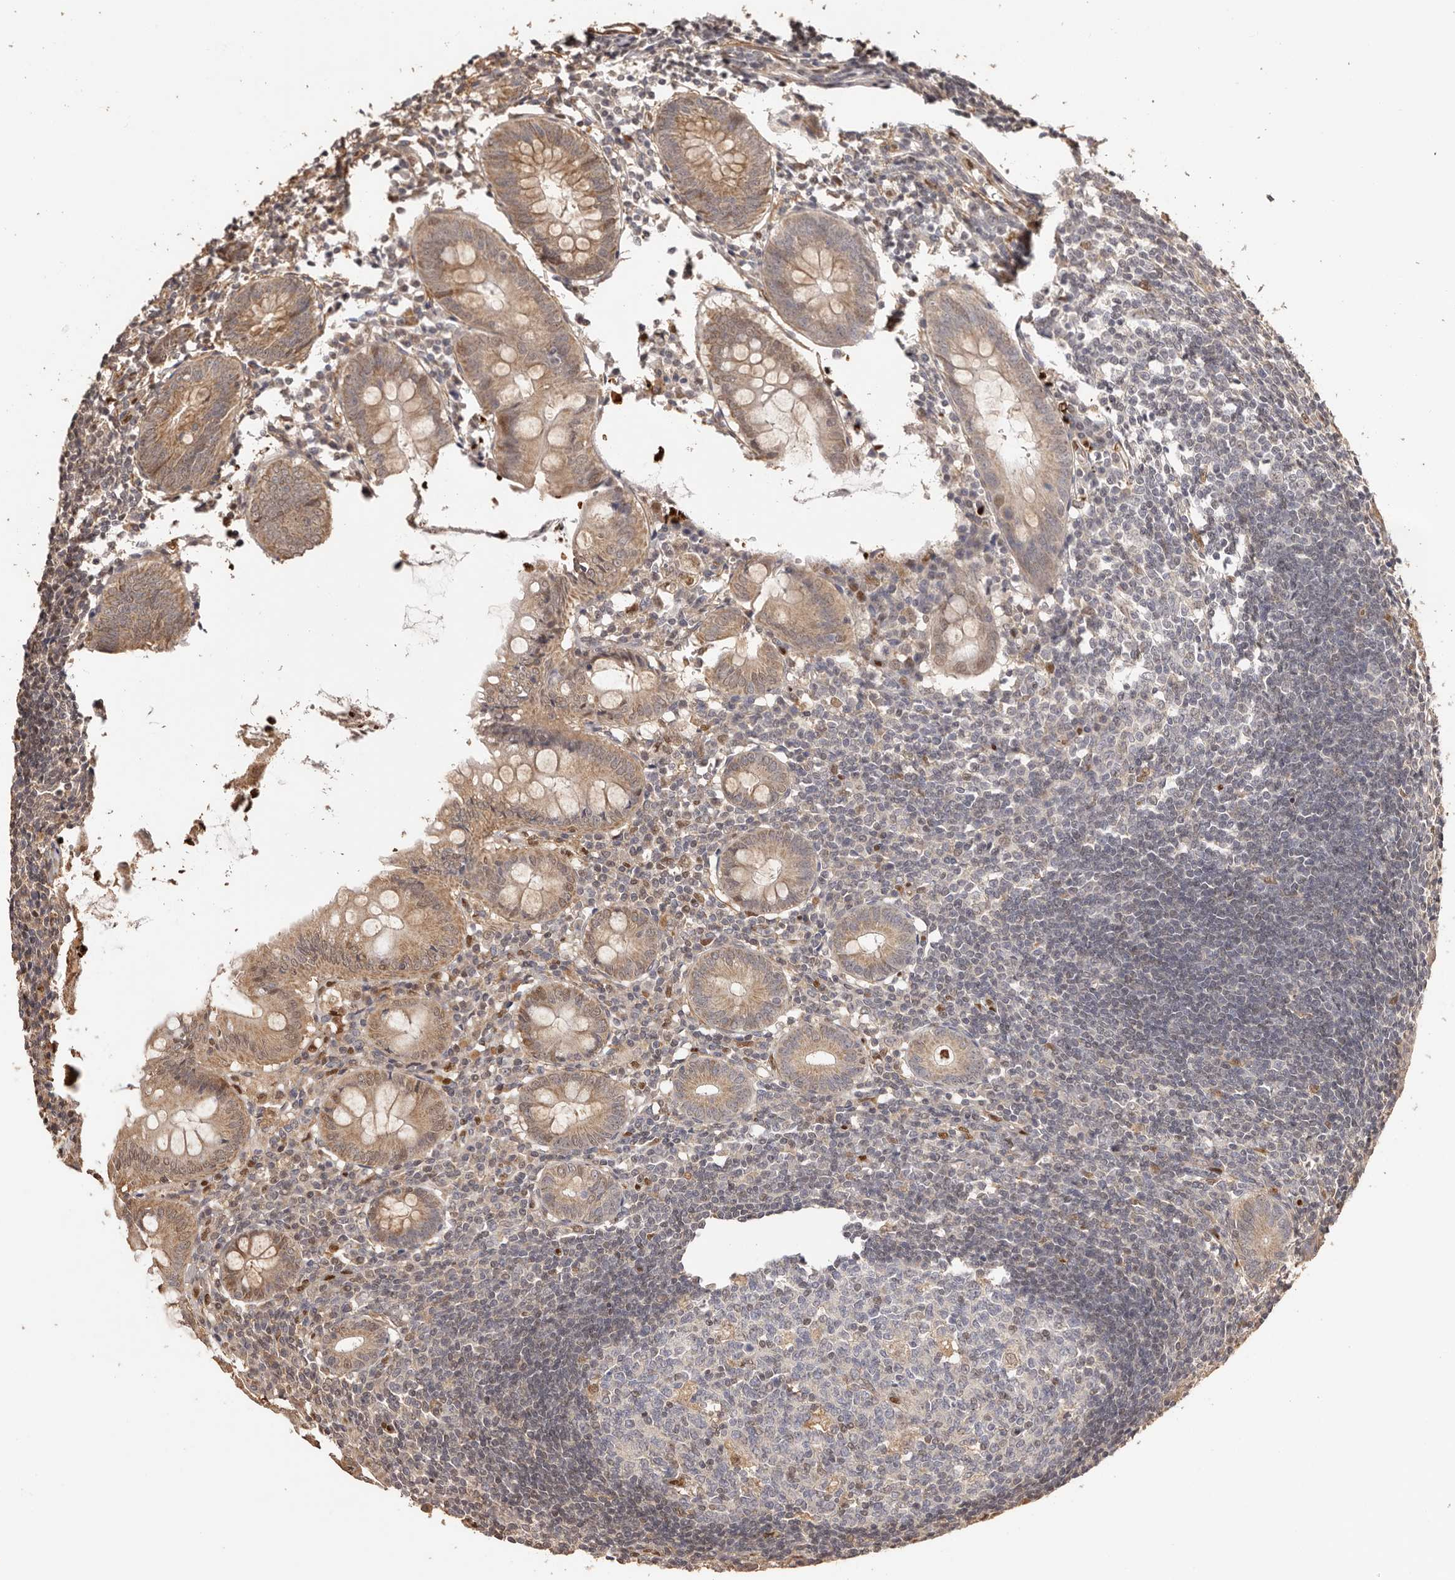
{"staining": {"intensity": "moderate", "quantity": ">75%", "location": "cytoplasmic/membranous"}, "tissue": "appendix", "cell_type": "Glandular cells", "image_type": "normal", "snomed": [{"axis": "morphology", "description": "Normal tissue, NOS"}, {"axis": "topography", "description": "Appendix"}], "caption": "Moderate cytoplasmic/membranous protein positivity is seen in approximately >75% of glandular cells in appendix. The staining was performed using DAB (3,3'-diaminobenzidine) to visualize the protein expression in brown, while the nuclei were stained in blue with hematoxylin (Magnification: 20x).", "gene": "UBR2", "patient": {"sex": "female", "age": 54}}